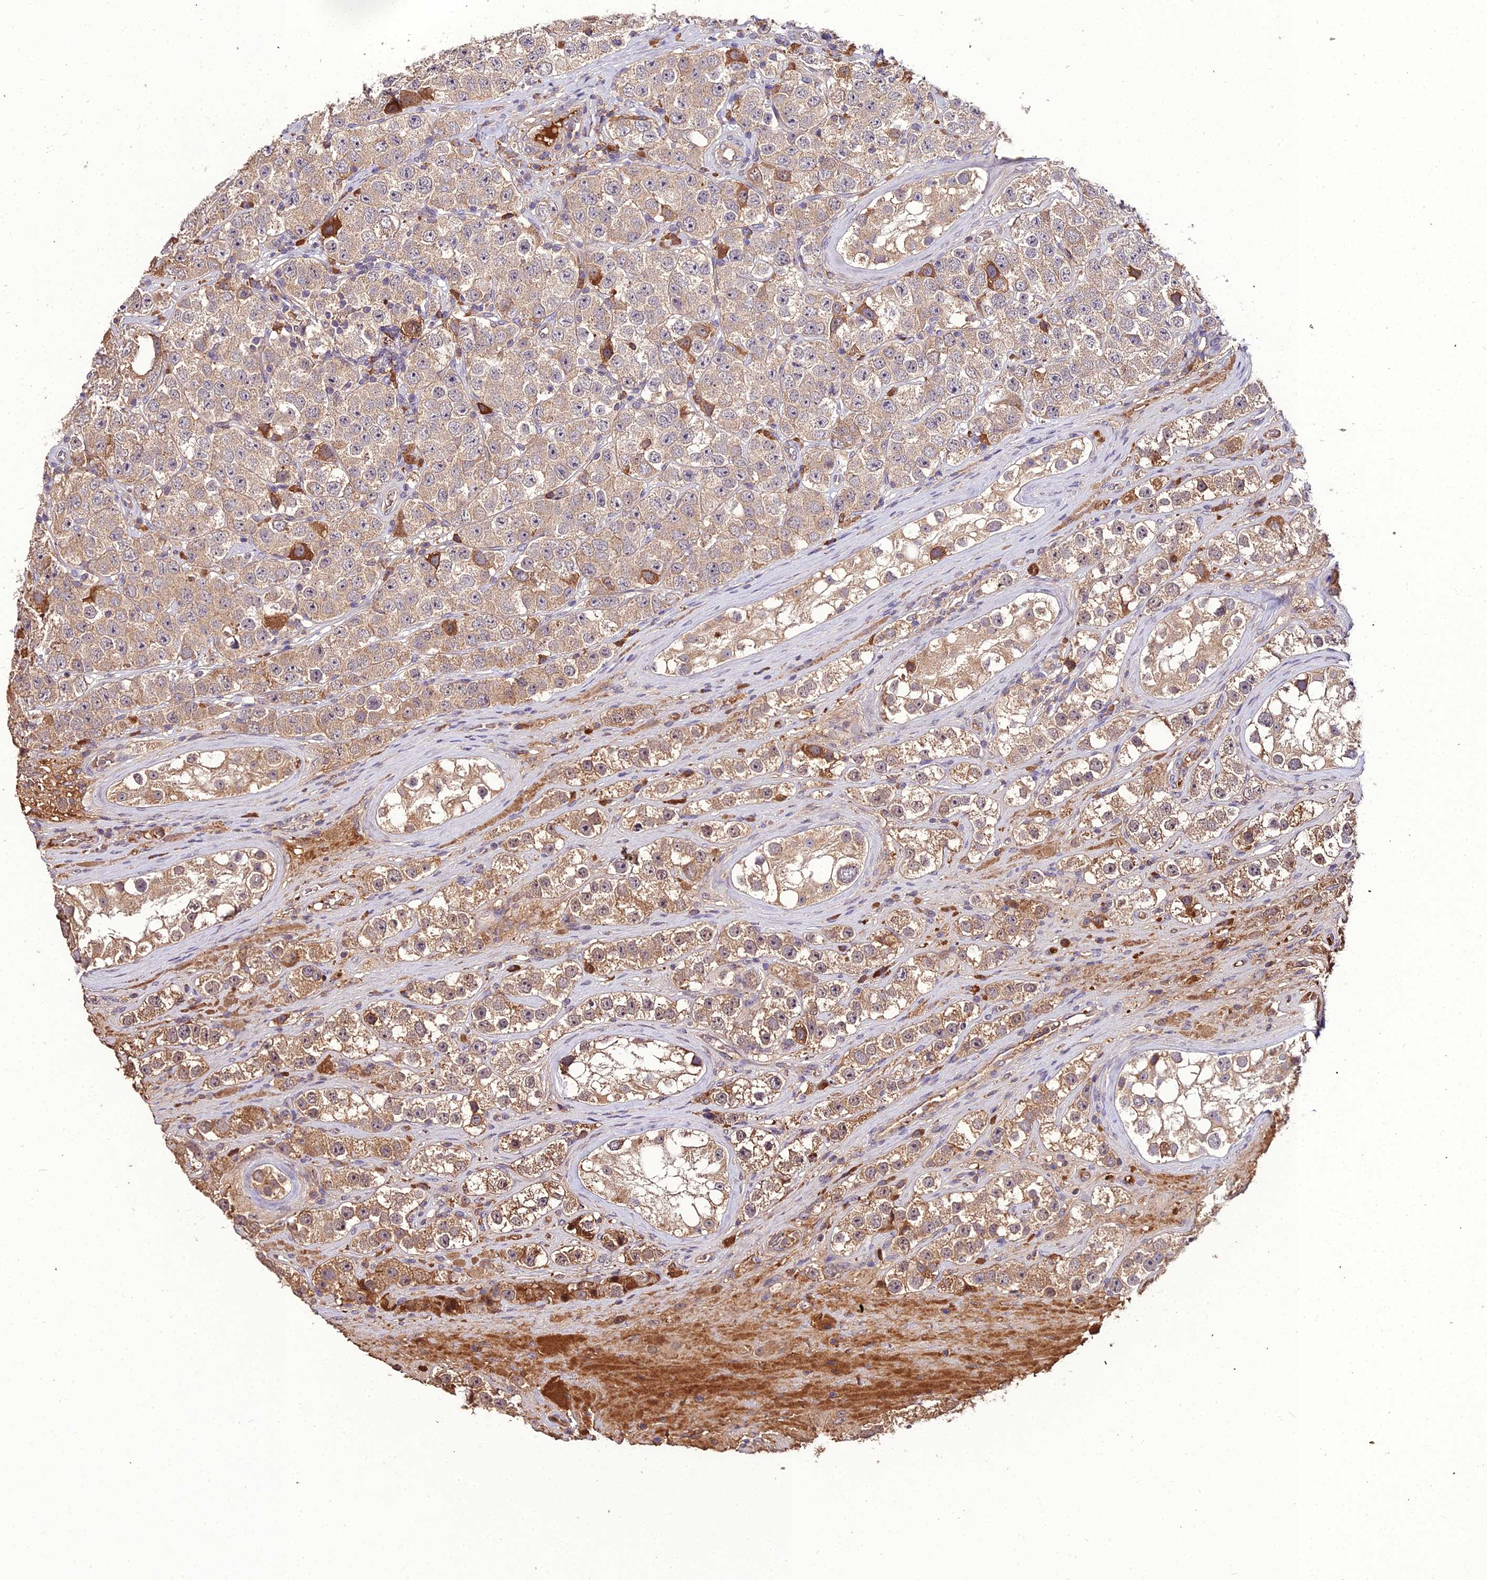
{"staining": {"intensity": "weak", "quantity": ">75%", "location": "cytoplasmic/membranous"}, "tissue": "testis cancer", "cell_type": "Tumor cells", "image_type": "cancer", "snomed": [{"axis": "morphology", "description": "Seminoma, NOS"}, {"axis": "topography", "description": "Testis"}], "caption": "Tumor cells reveal low levels of weak cytoplasmic/membranous expression in approximately >75% of cells in seminoma (testis). Nuclei are stained in blue.", "gene": "KCTD16", "patient": {"sex": "male", "age": 28}}